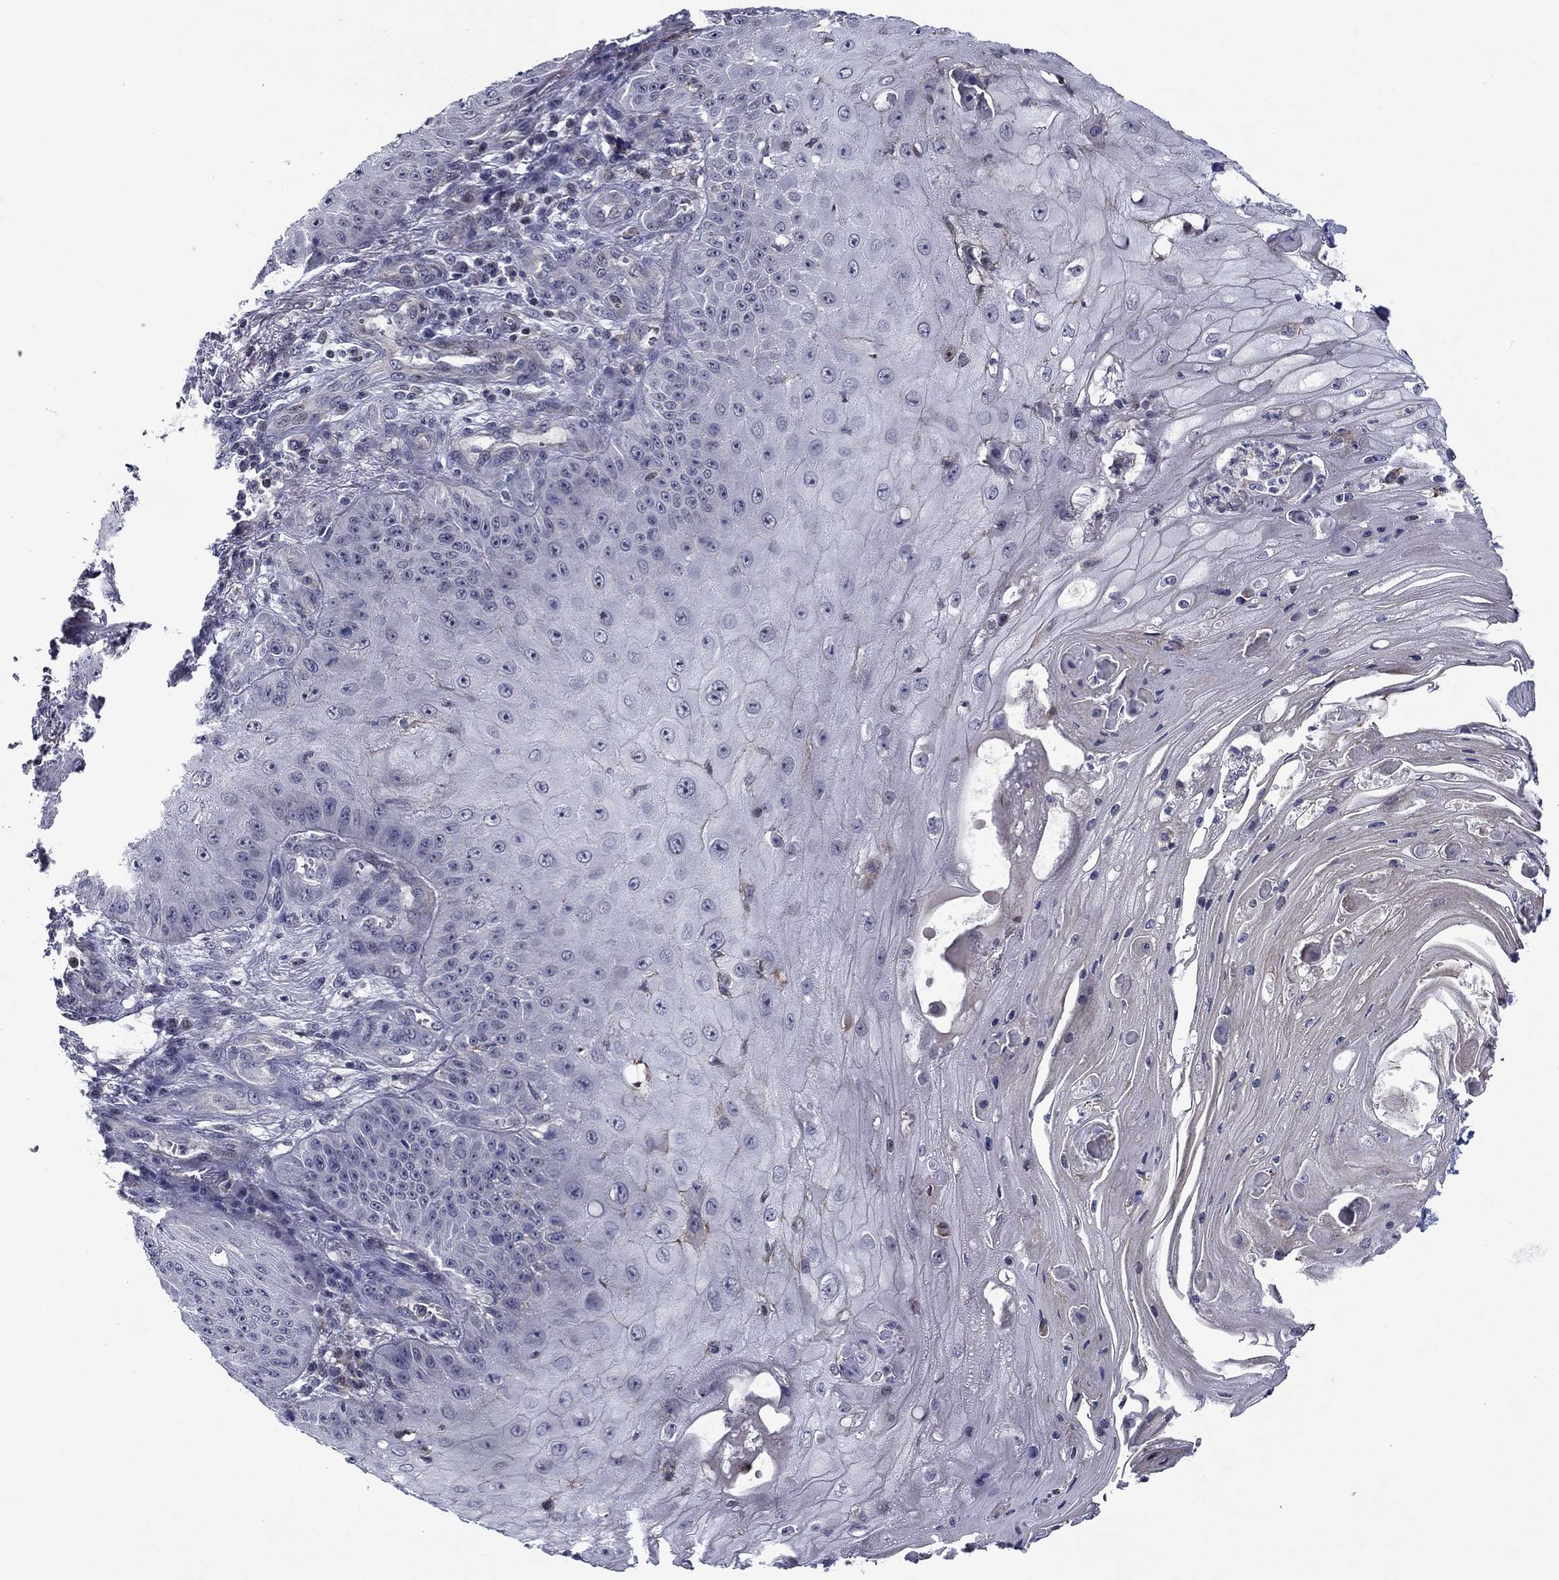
{"staining": {"intensity": "negative", "quantity": "none", "location": "none"}, "tissue": "skin cancer", "cell_type": "Tumor cells", "image_type": "cancer", "snomed": [{"axis": "morphology", "description": "Squamous cell carcinoma, NOS"}, {"axis": "topography", "description": "Skin"}], "caption": "High power microscopy micrograph of an immunohistochemistry histopathology image of skin cancer (squamous cell carcinoma), revealing no significant positivity in tumor cells.", "gene": "B3GAT1", "patient": {"sex": "male", "age": 70}}